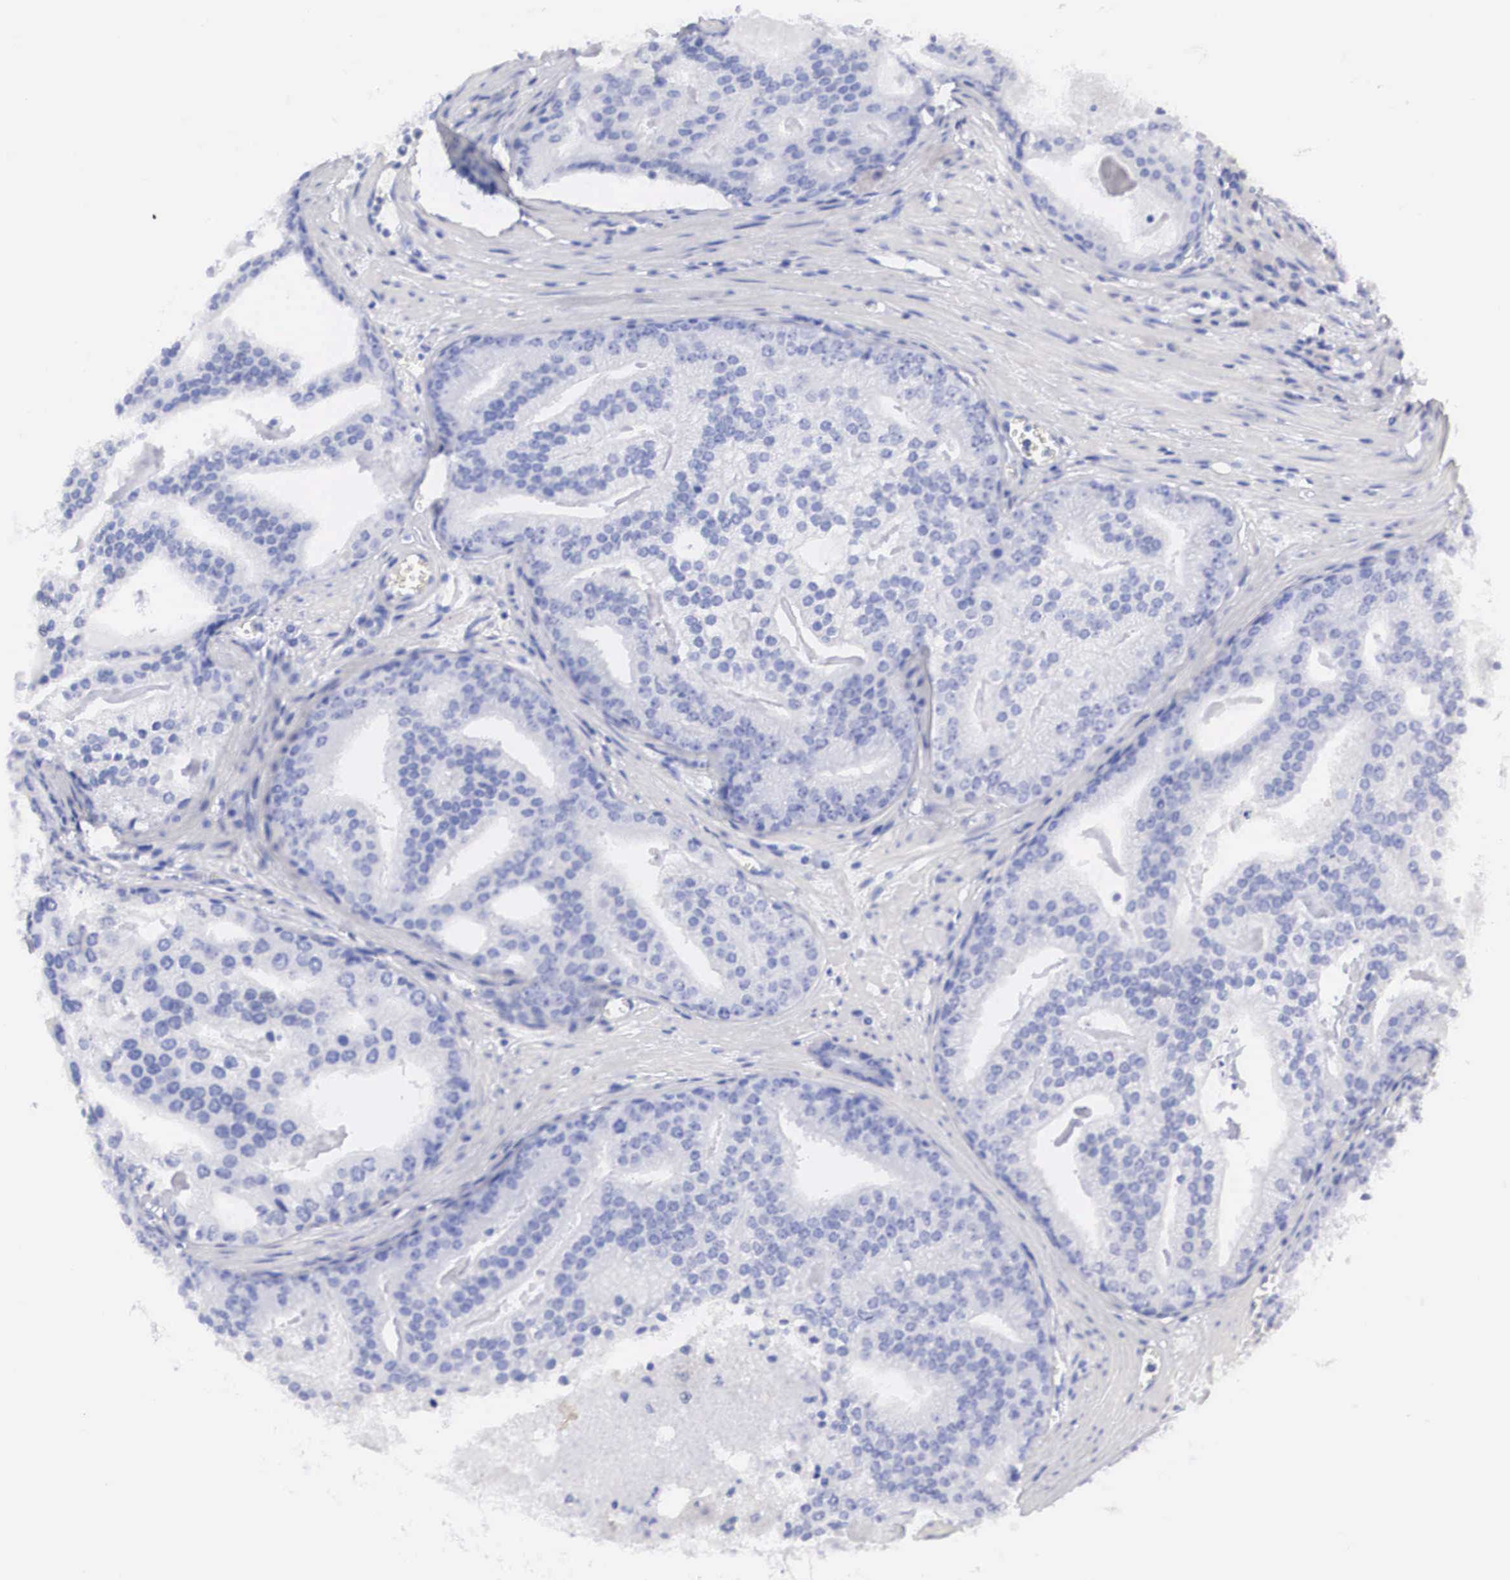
{"staining": {"intensity": "negative", "quantity": "none", "location": "none"}, "tissue": "prostate cancer", "cell_type": "Tumor cells", "image_type": "cancer", "snomed": [{"axis": "morphology", "description": "Adenocarcinoma, High grade"}, {"axis": "topography", "description": "Prostate"}], "caption": "Immunohistochemistry (IHC) of prostate adenocarcinoma (high-grade) reveals no expression in tumor cells. (DAB (3,3'-diaminobenzidine) IHC visualized using brightfield microscopy, high magnification).", "gene": "ERBB2", "patient": {"sex": "male", "age": 56}}